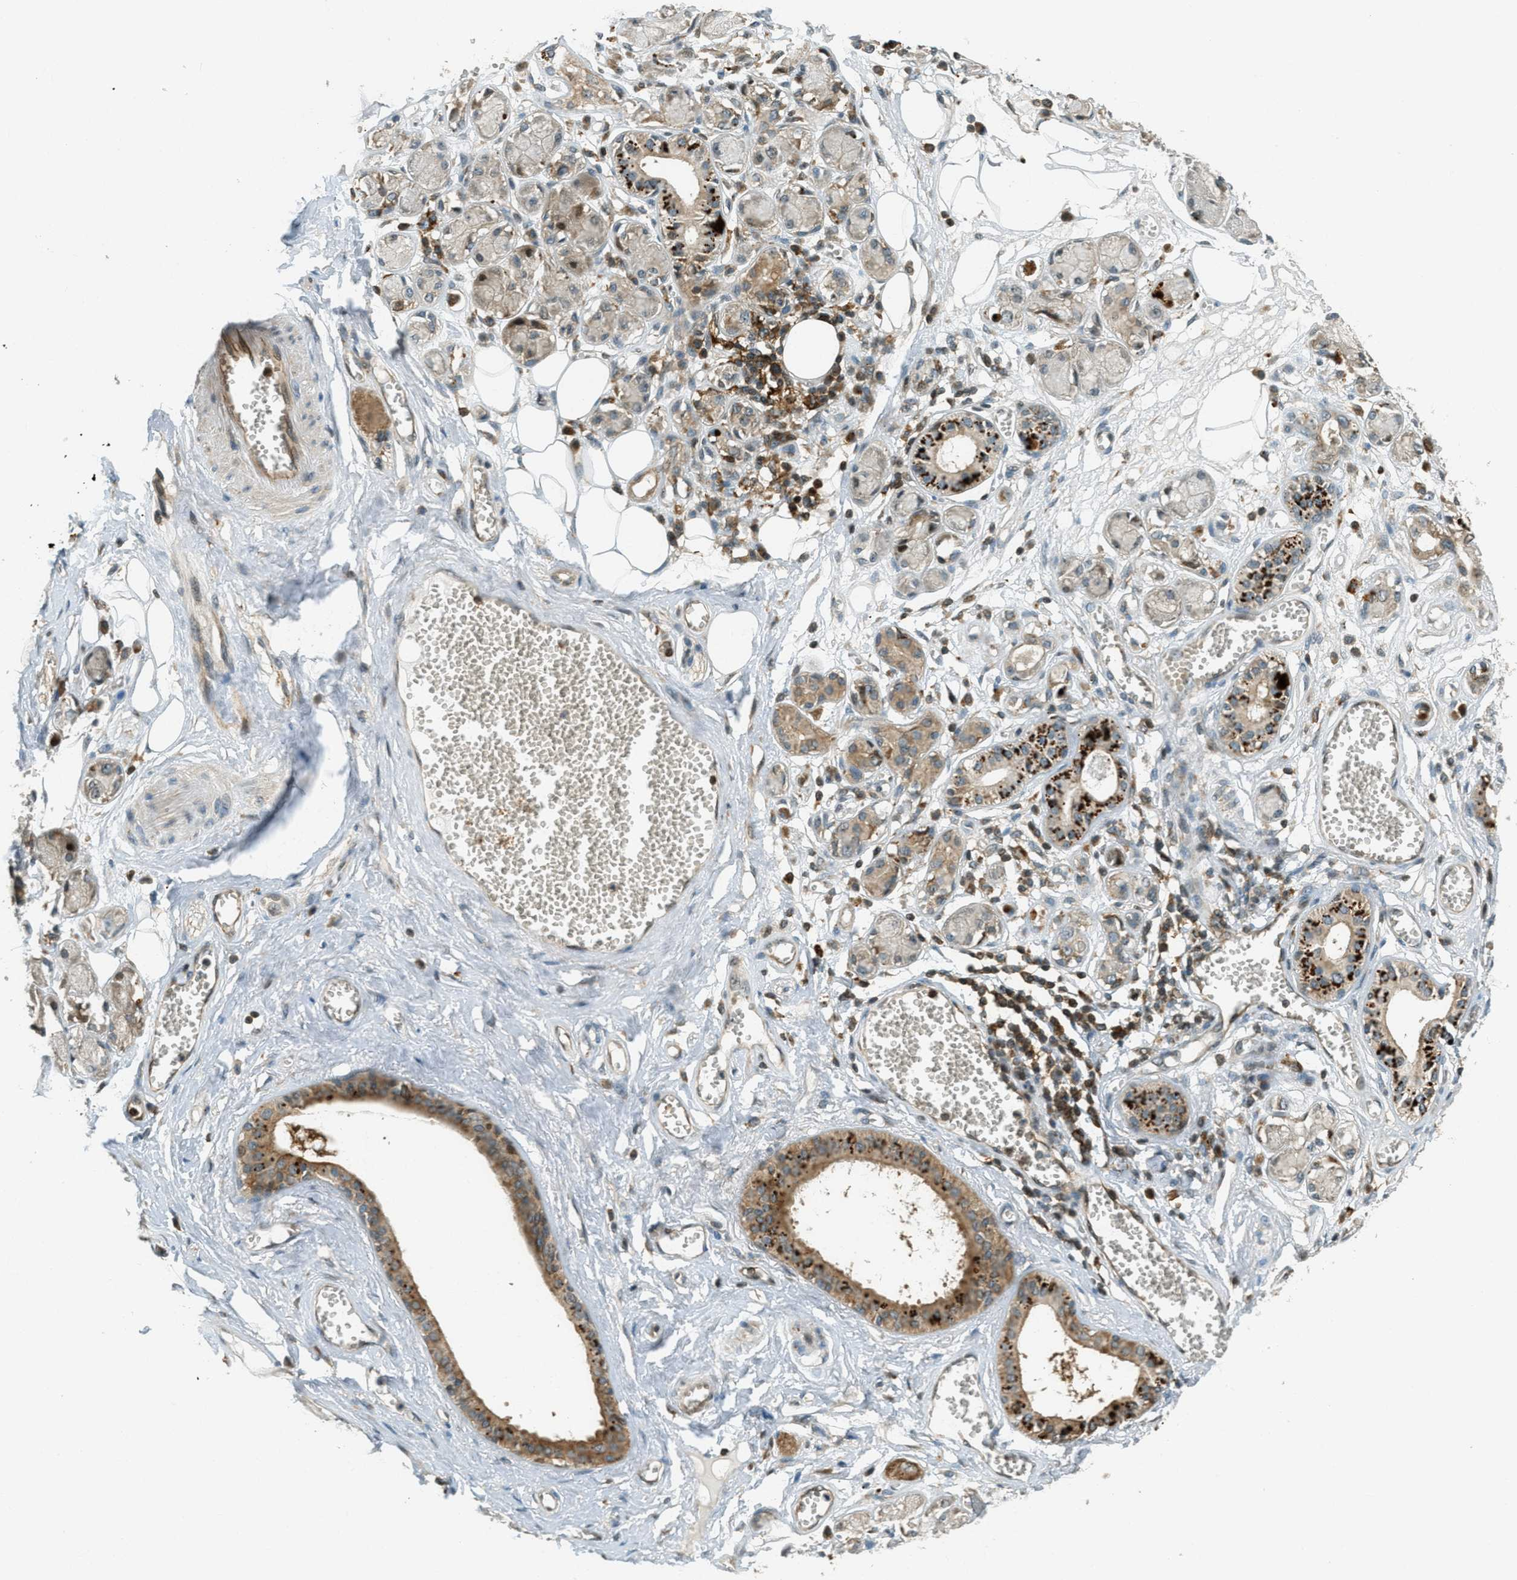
{"staining": {"intensity": "moderate", "quantity": ">75%", "location": "cytoplasmic/membranous"}, "tissue": "soft tissue", "cell_type": "Fibroblasts", "image_type": "normal", "snomed": [{"axis": "morphology", "description": "Normal tissue, NOS"}, {"axis": "morphology", "description": "Inflammation, NOS"}, {"axis": "topography", "description": "Salivary gland"}, {"axis": "topography", "description": "Peripheral nerve tissue"}], "caption": "This is a photomicrograph of IHC staining of unremarkable soft tissue, which shows moderate staining in the cytoplasmic/membranous of fibroblasts.", "gene": "PTPN23", "patient": {"sex": "female", "age": 75}}